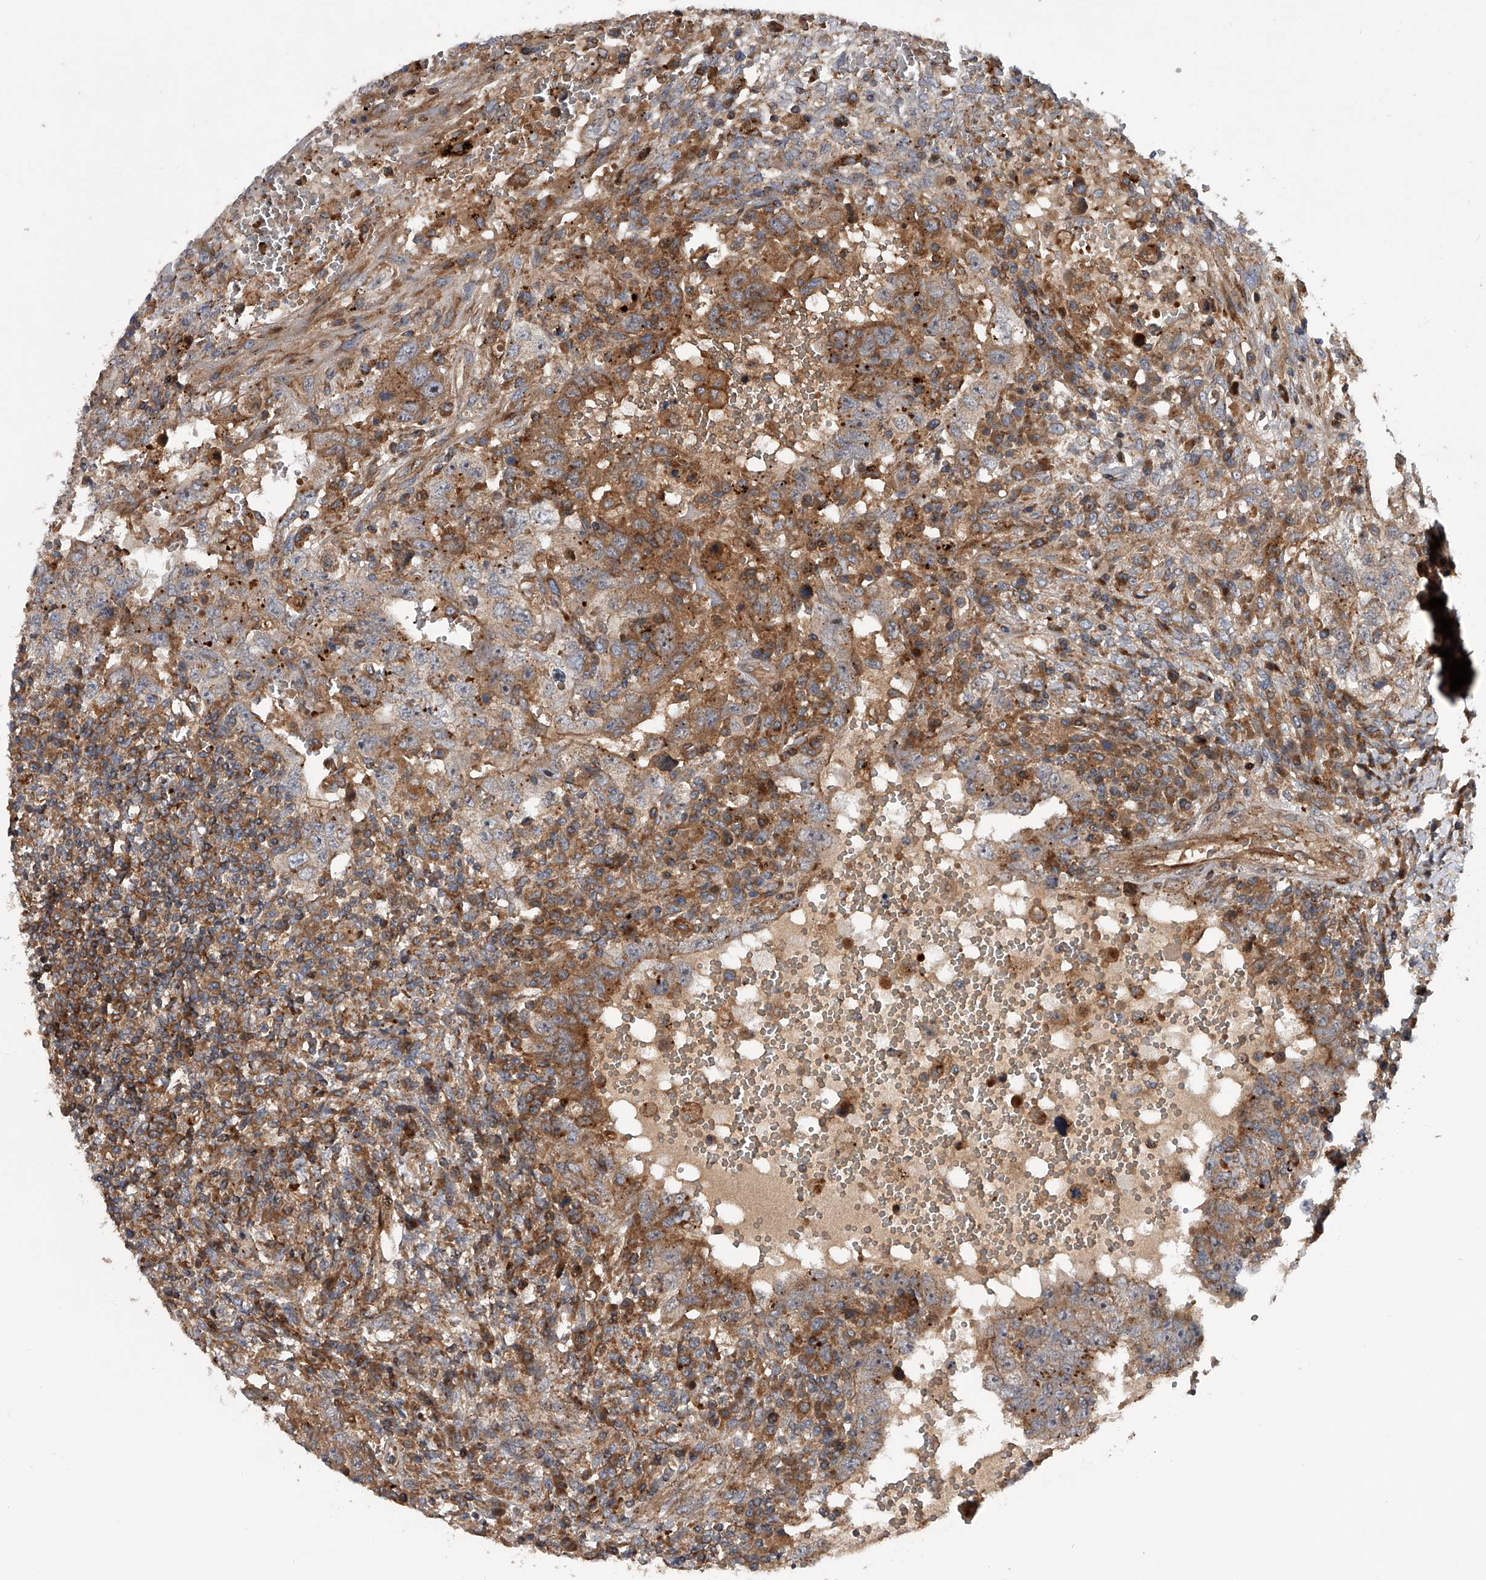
{"staining": {"intensity": "moderate", "quantity": ">75%", "location": "cytoplasmic/membranous"}, "tissue": "testis cancer", "cell_type": "Tumor cells", "image_type": "cancer", "snomed": [{"axis": "morphology", "description": "Carcinoma, Embryonal, NOS"}, {"axis": "topography", "description": "Testis"}], "caption": "Immunohistochemical staining of human testis cancer (embryonal carcinoma) demonstrates moderate cytoplasmic/membranous protein expression in approximately >75% of tumor cells.", "gene": "USP47", "patient": {"sex": "male", "age": 26}}